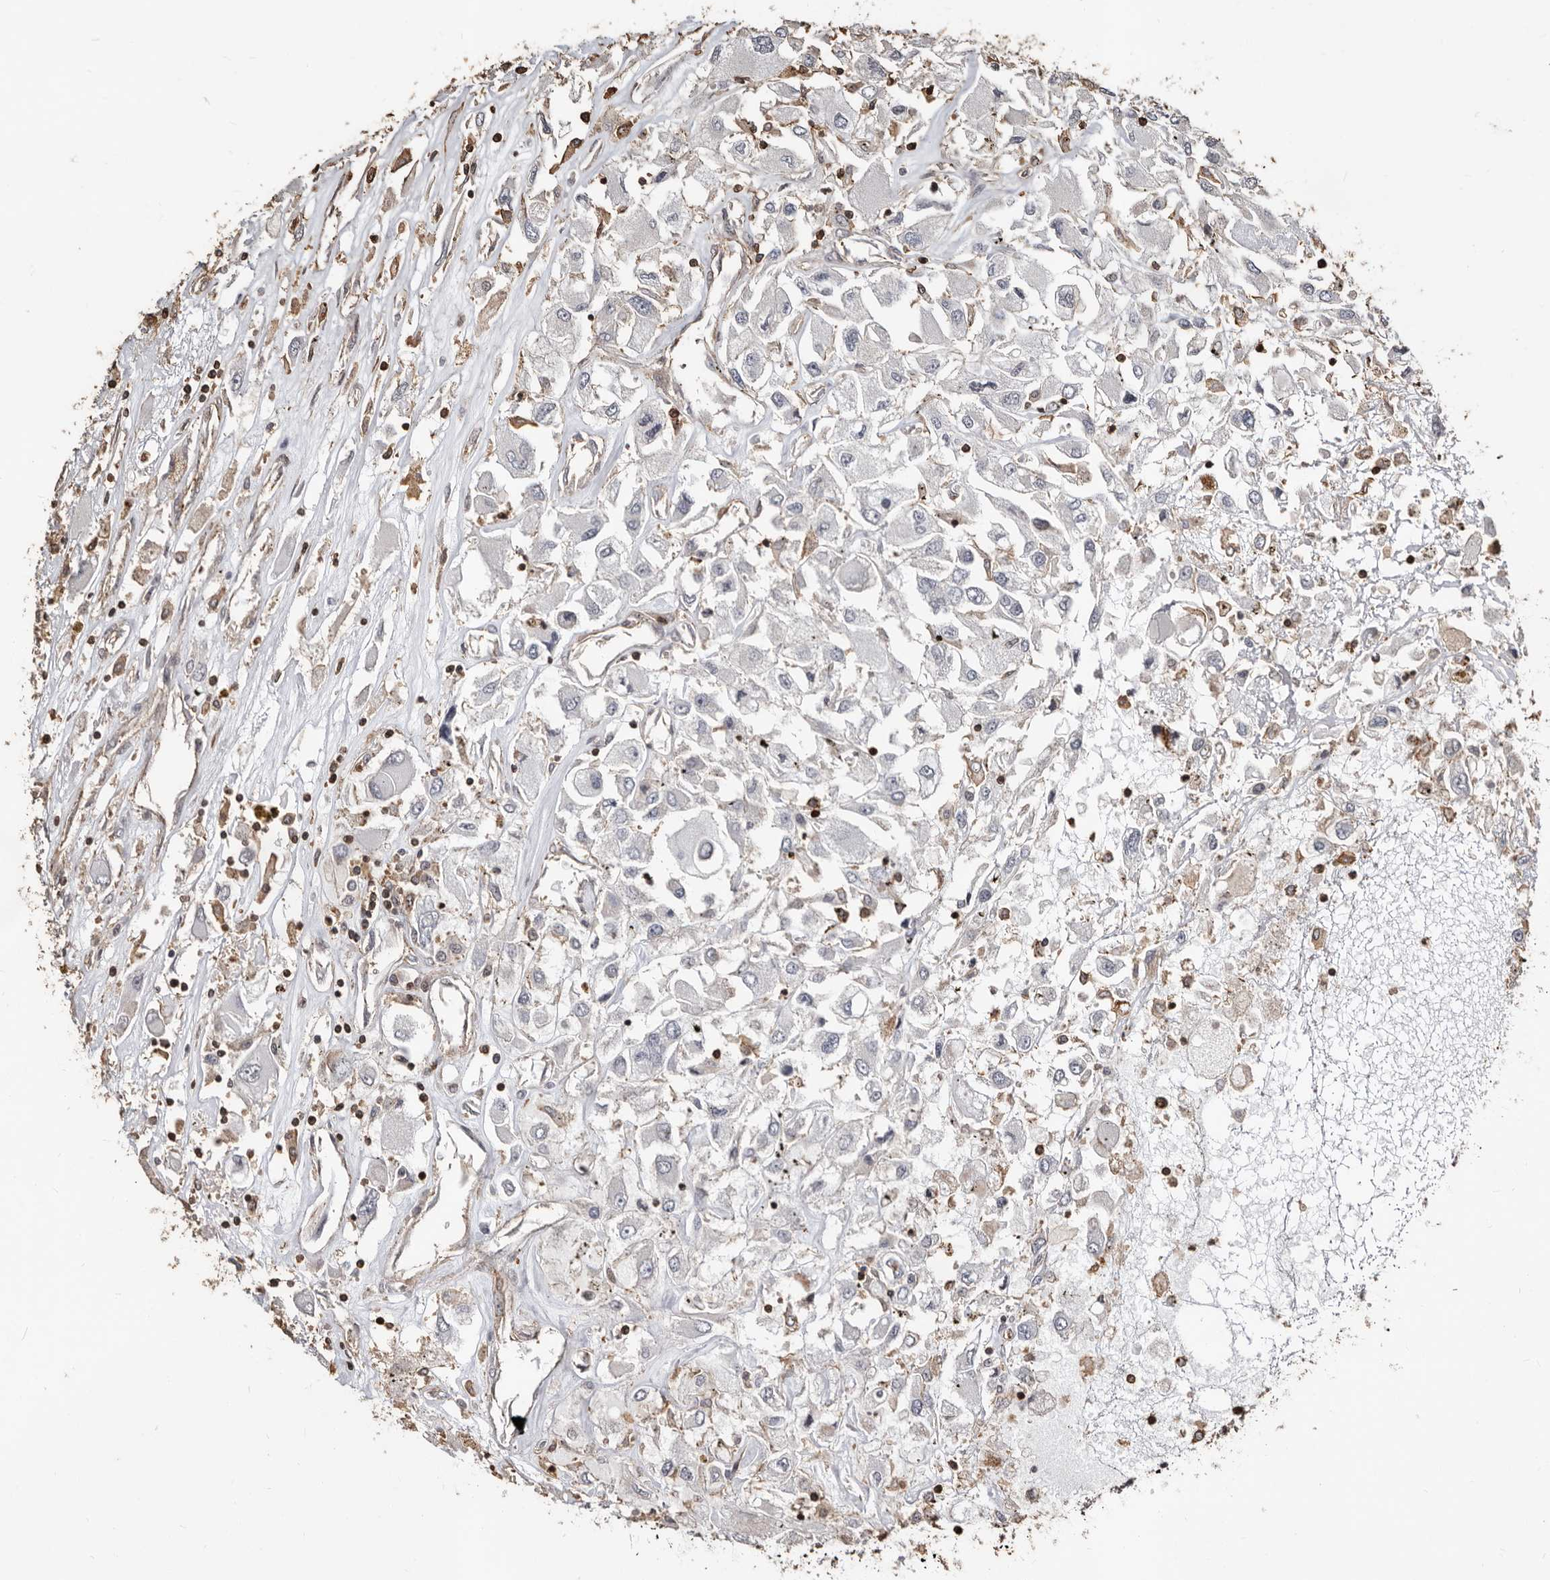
{"staining": {"intensity": "negative", "quantity": "none", "location": "none"}, "tissue": "renal cancer", "cell_type": "Tumor cells", "image_type": "cancer", "snomed": [{"axis": "morphology", "description": "Adenocarcinoma, NOS"}, {"axis": "topography", "description": "Kidney"}], "caption": "Human renal cancer (adenocarcinoma) stained for a protein using immunohistochemistry shows no positivity in tumor cells.", "gene": "GSK3A", "patient": {"sex": "female", "age": 52}}